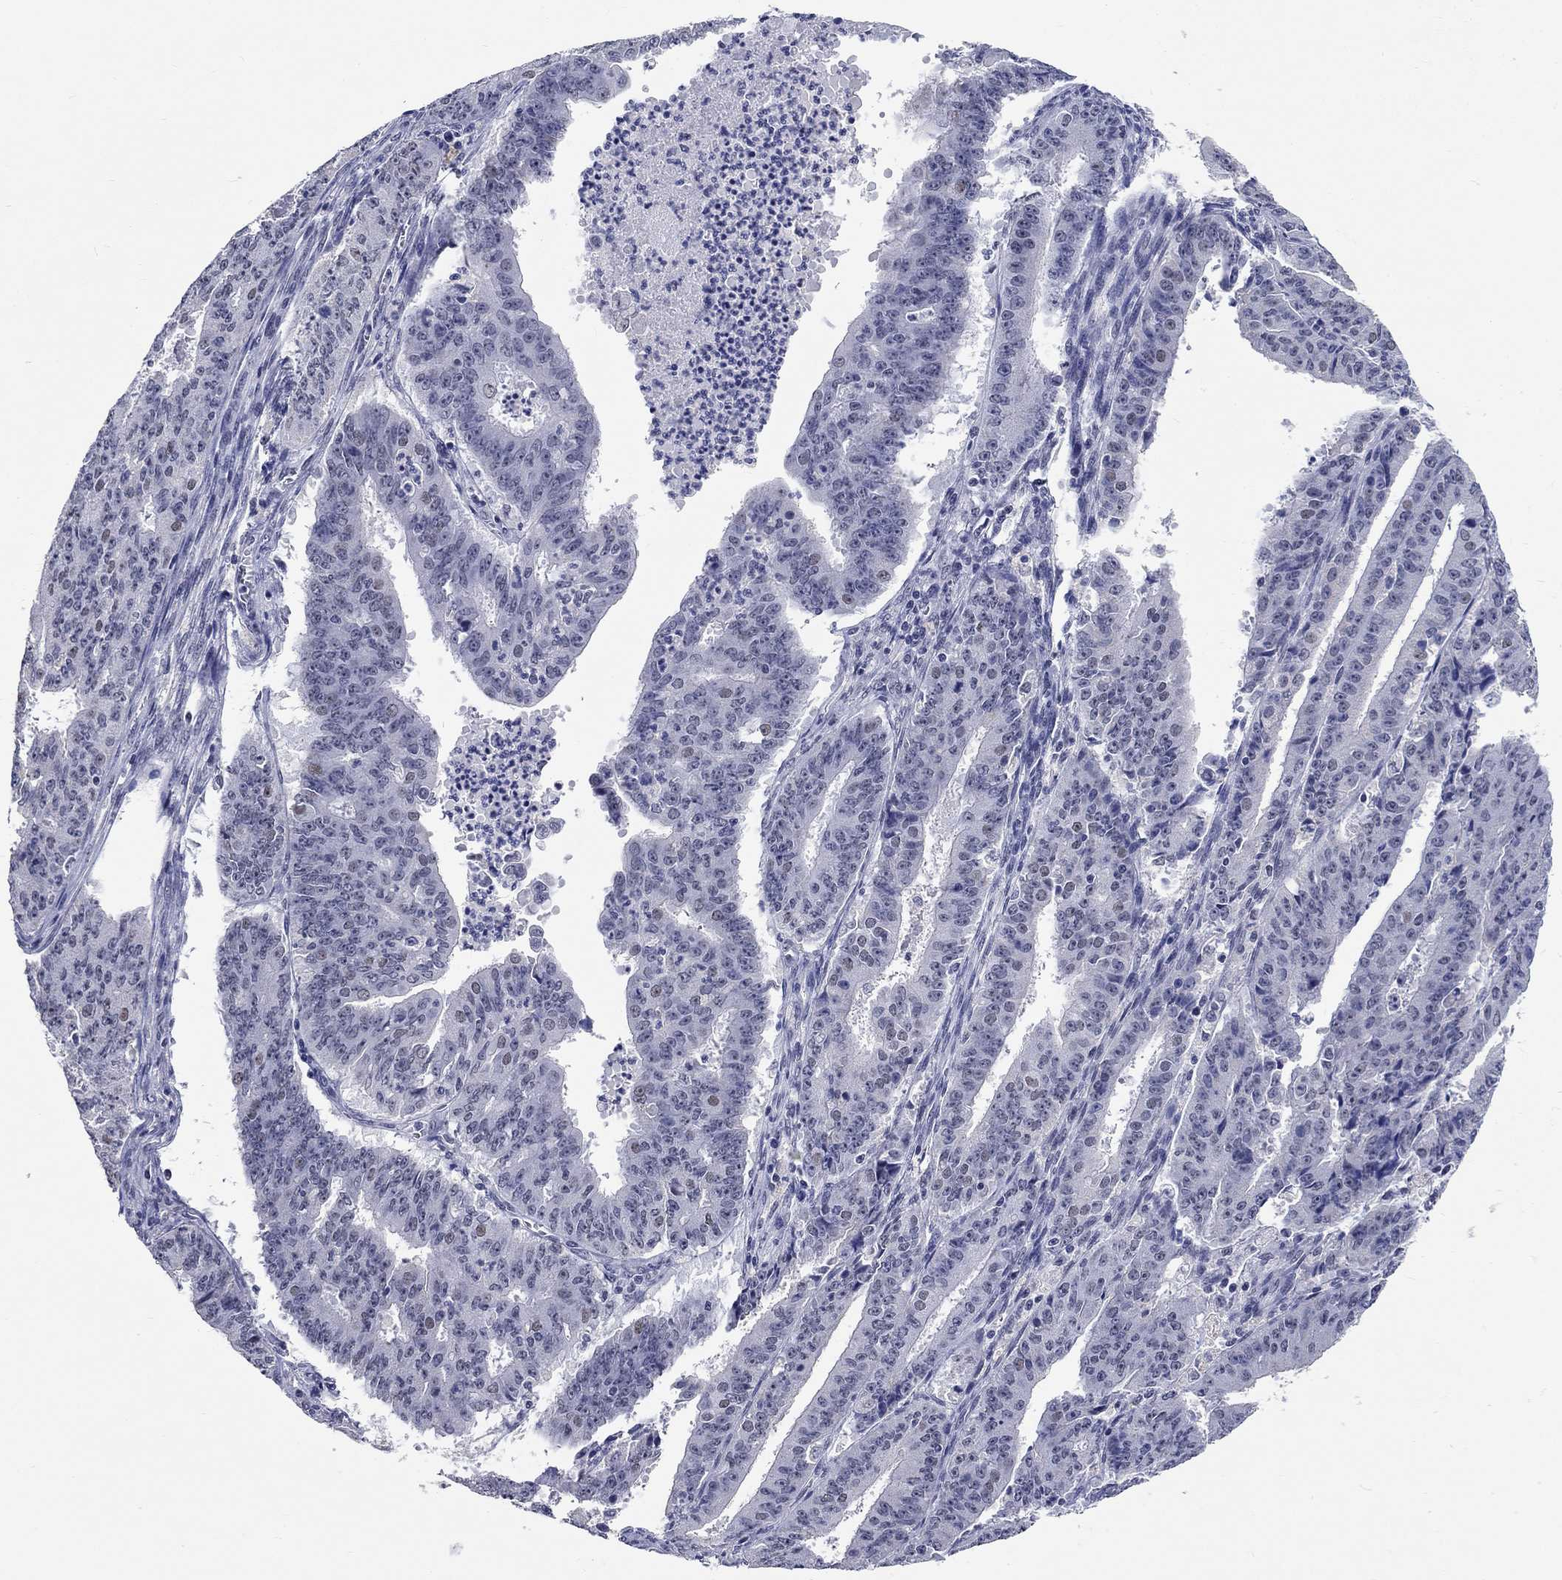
{"staining": {"intensity": "negative", "quantity": "none", "location": "none"}, "tissue": "ovarian cancer", "cell_type": "Tumor cells", "image_type": "cancer", "snomed": [{"axis": "morphology", "description": "Carcinoma, endometroid"}, {"axis": "topography", "description": "Ovary"}], "caption": "IHC of ovarian cancer (endometroid carcinoma) displays no staining in tumor cells. (Brightfield microscopy of DAB (3,3'-diaminobenzidine) IHC at high magnification).", "gene": "GRIN1", "patient": {"sex": "female", "age": 42}}